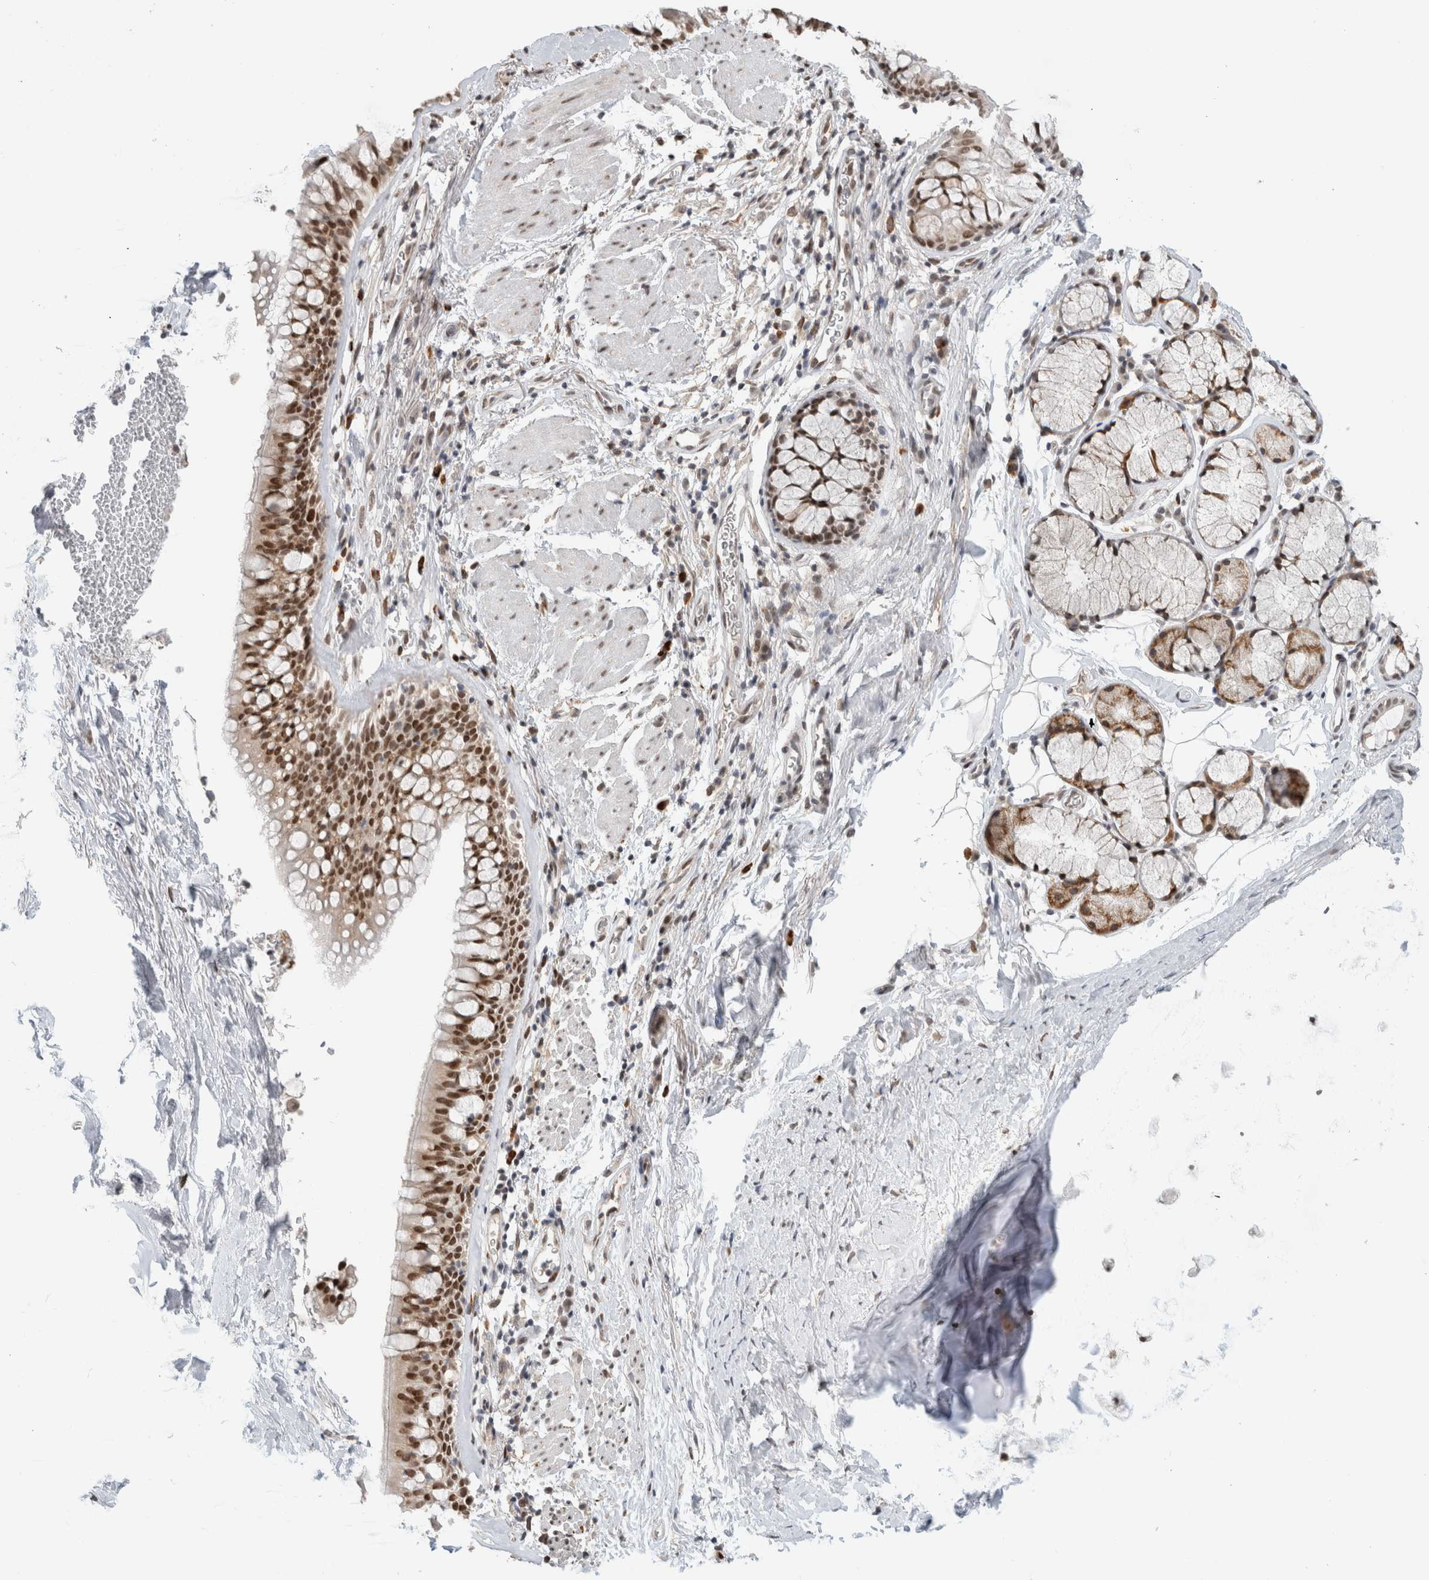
{"staining": {"intensity": "moderate", "quantity": ">75%", "location": "cytoplasmic/membranous,nuclear"}, "tissue": "bronchus", "cell_type": "Respiratory epithelial cells", "image_type": "normal", "snomed": [{"axis": "morphology", "description": "Normal tissue, NOS"}, {"axis": "topography", "description": "Cartilage tissue"}, {"axis": "topography", "description": "Bronchus"}], "caption": "Immunohistochemistry histopathology image of unremarkable bronchus: bronchus stained using immunohistochemistry exhibits medium levels of moderate protein expression localized specifically in the cytoplasmic/membranous,nuclear of respiratory epithelial cells, appearing as a cytoplasmic/membranous,nuclear brown color.", "gene": "HNRNPR", "patient": {"sex": "female", "age": 53}}